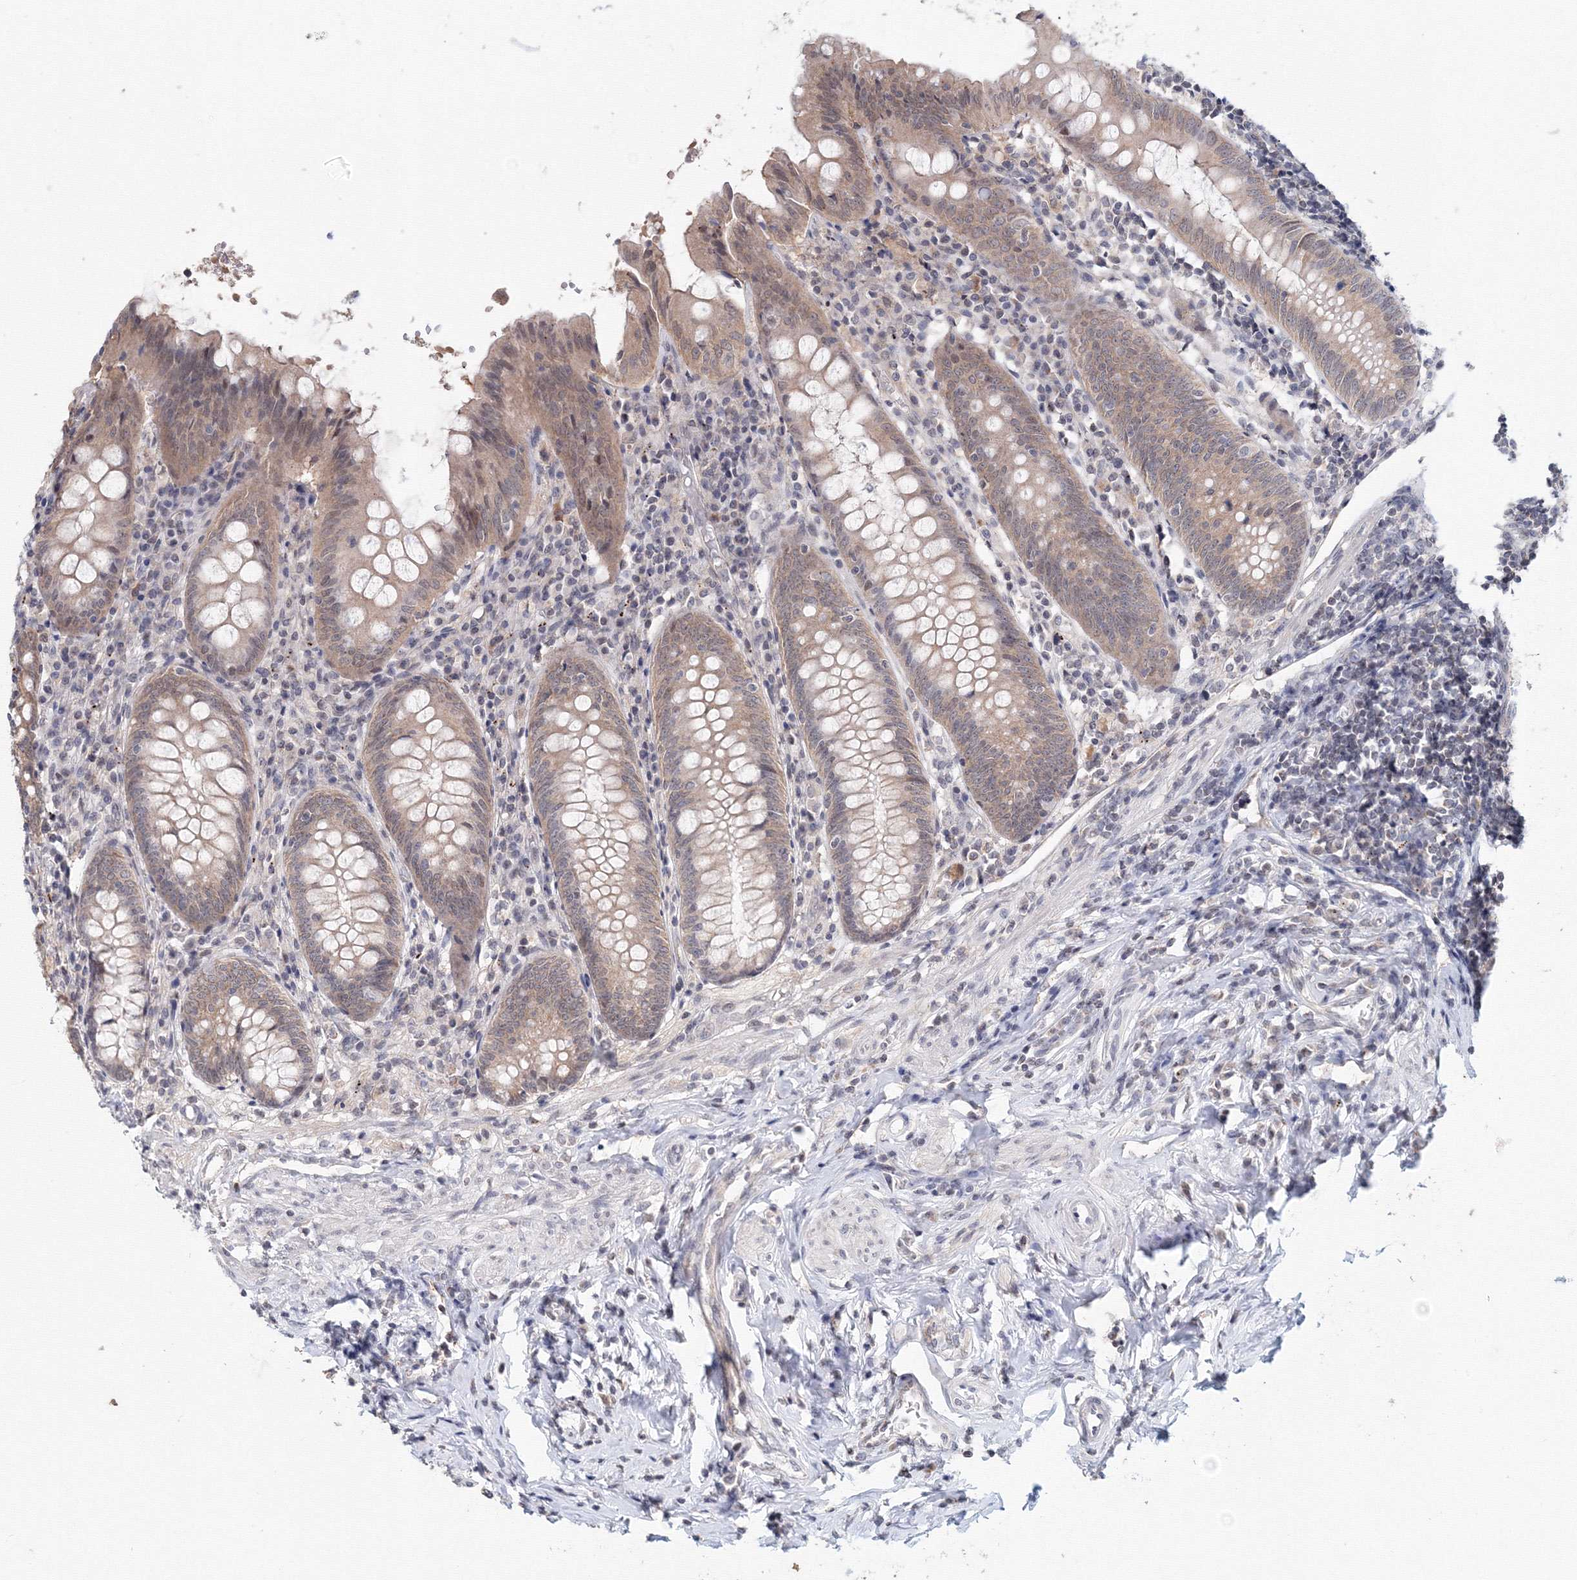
{"staining": {"intensity": "moderate", "quantity": "25%-75%", "location": "cytoplasmic/membranous"}, "tissue": "appendix", "cell_type": "Glandular cells", "image_type": "normal", "snomed": [{"axis": "morphology", "description": "Normal tissue, NOS"}, {"axis": "topography", "description": "Appendix"}], "caption": "Appendix stained with a brown dye exhibits moderate cytoplasmic/membranous positive positivity in approximately 25%-75% of glandular cells.", "gene": "SLC7A7", "patient": {"sex": "female", "age": 54}}